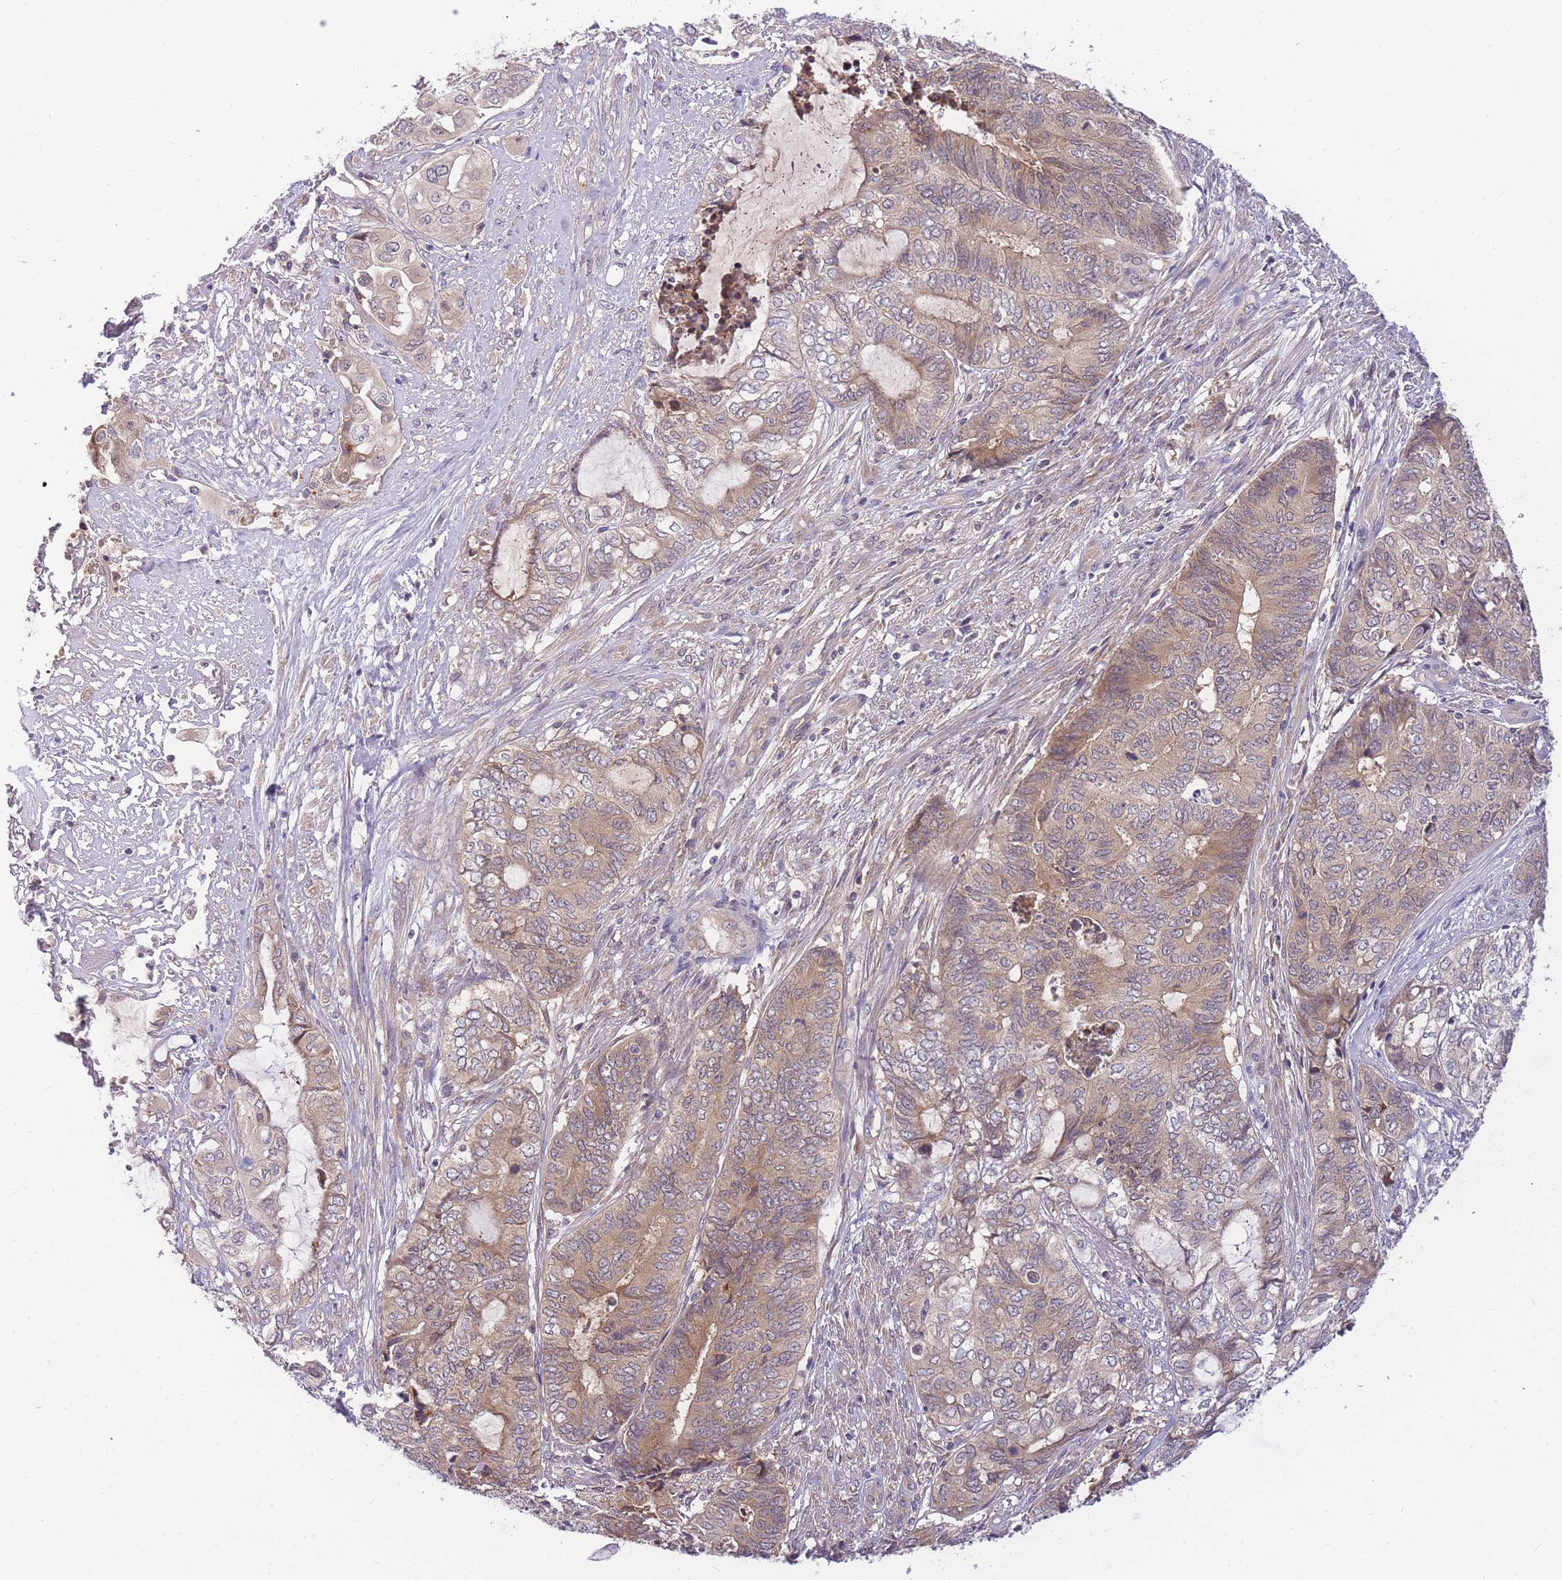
{"staining": {"intensity": "weak", "quantity": "25%-75%", "location": "cytoplasmic/membranous"}, "tissue": "endometrial cancer", "cell_type": "Tumor cells", "image_type": "cancer", "snomed": [{"axis": "morphology", "description": "Adenocarcinoma, NOS"}, {"axis": "topography", "description": "Uterus"}, {"axis": "topography", "description": "Endometrium"}], "caption": "Immunohistochemistry (DAB (3,3'-diaminobenzidine)) staining of endometrial cancer (adenocarcinoma) demonstrates weak cytoplasmic/membranous protein staining in approximately 25%-75% of tumor cells.", "gene": "ZNF577", "patient": {"sex": "female", "age": 70}}